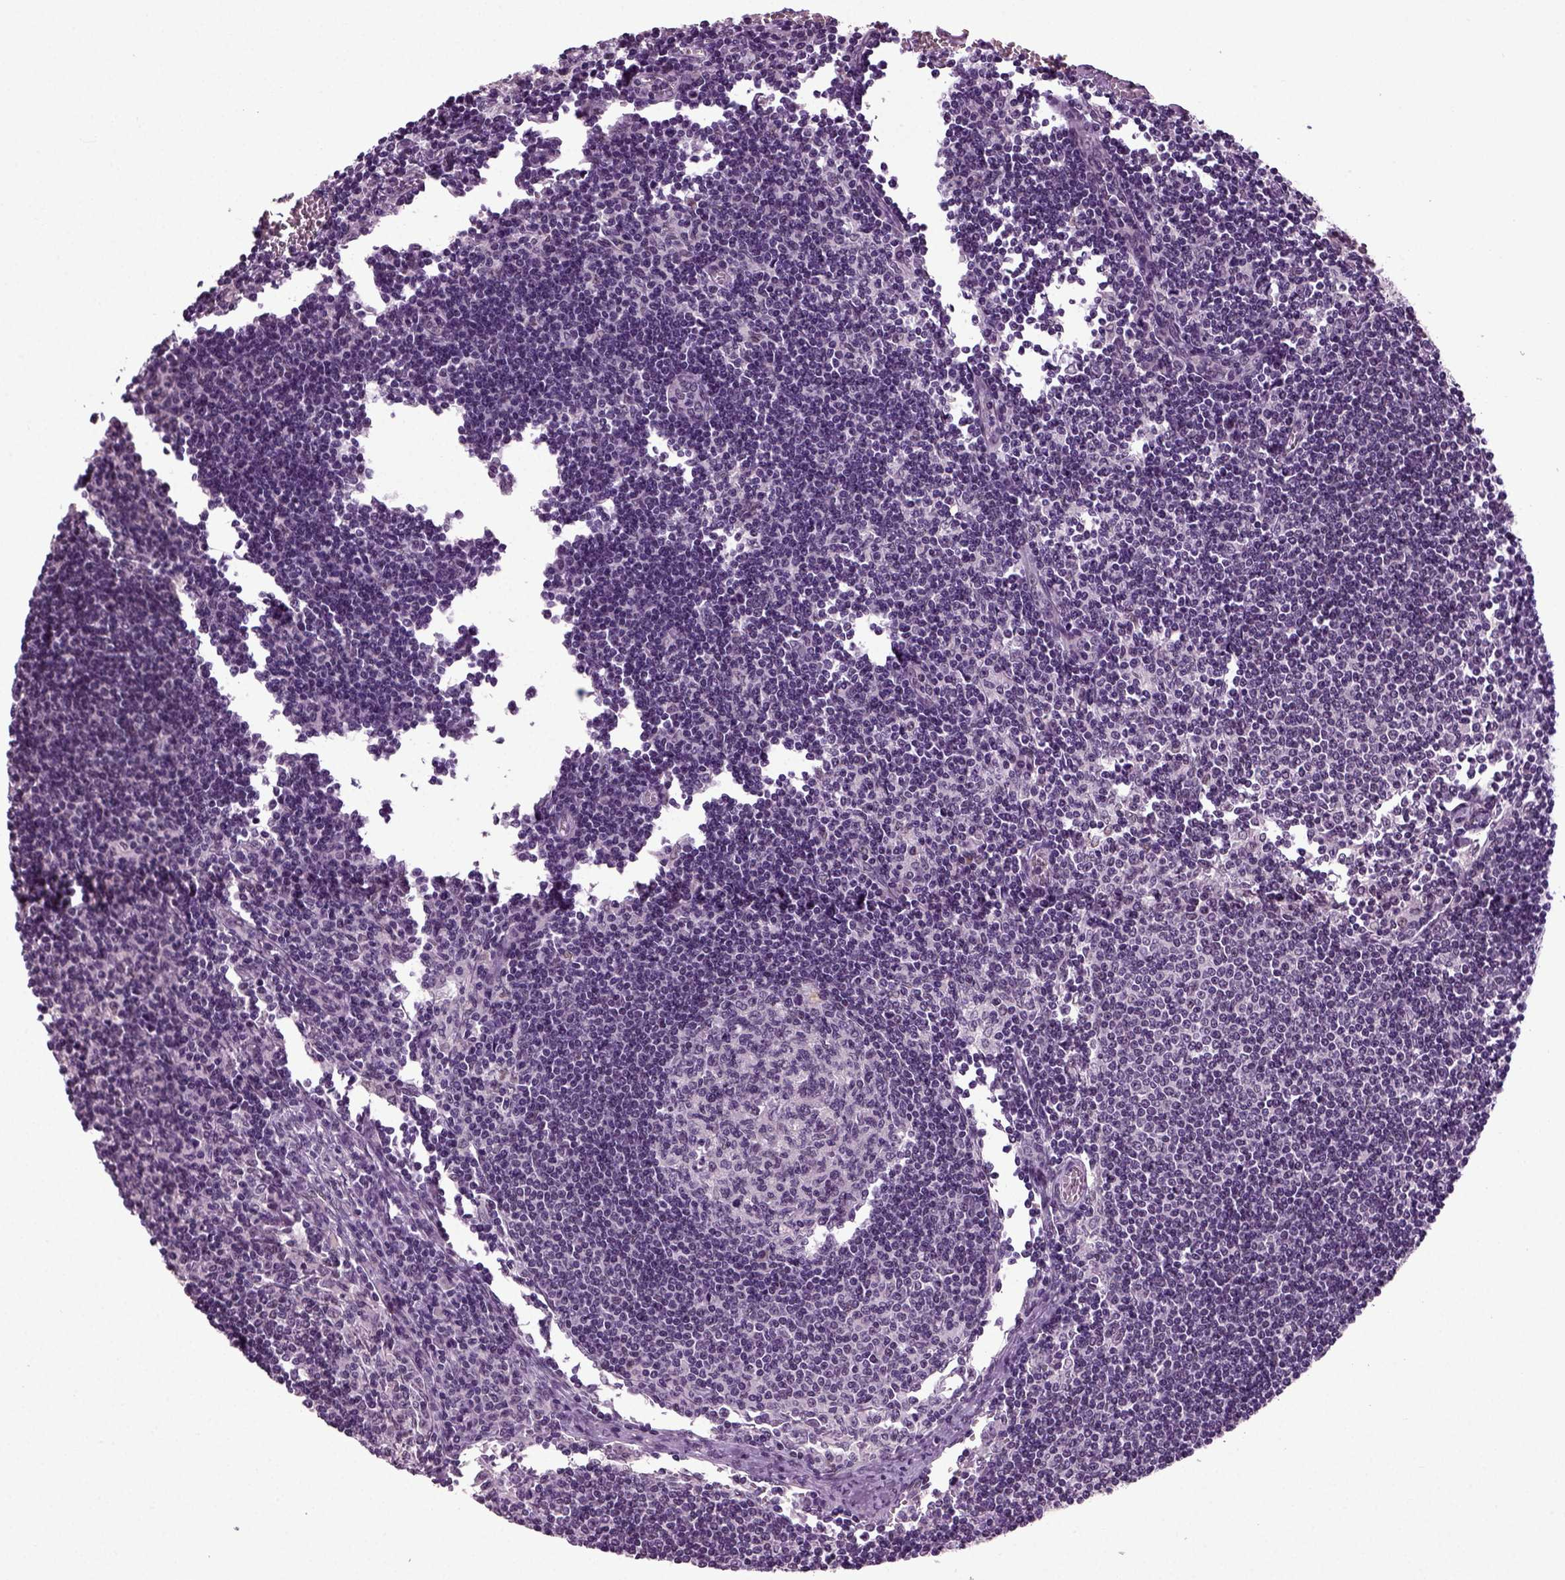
{"staining": {"intensity": "negative", "quantity": "none", "location": "none"}, "tissue": "lymph node", "cell_type": "Germinal center cells", "image_type": "normal", "snomed": [{"axis": "morphology", "description": "Normal tissue, NOS"}, {"axis": "topography", "description": "Lymph node"}], "caption": "This histopathology image is of normal lymph node stained with IHC to label a protein in brown with the nuclei are counter-stained blue. There is no expression in germinal center cells. (DAB (3,3'-diaminobenzidine) immunohistochemistry with hematoxylin counter stain).", "gene": "RCOR3", "patient": {"sex": "male", "age": 59}}